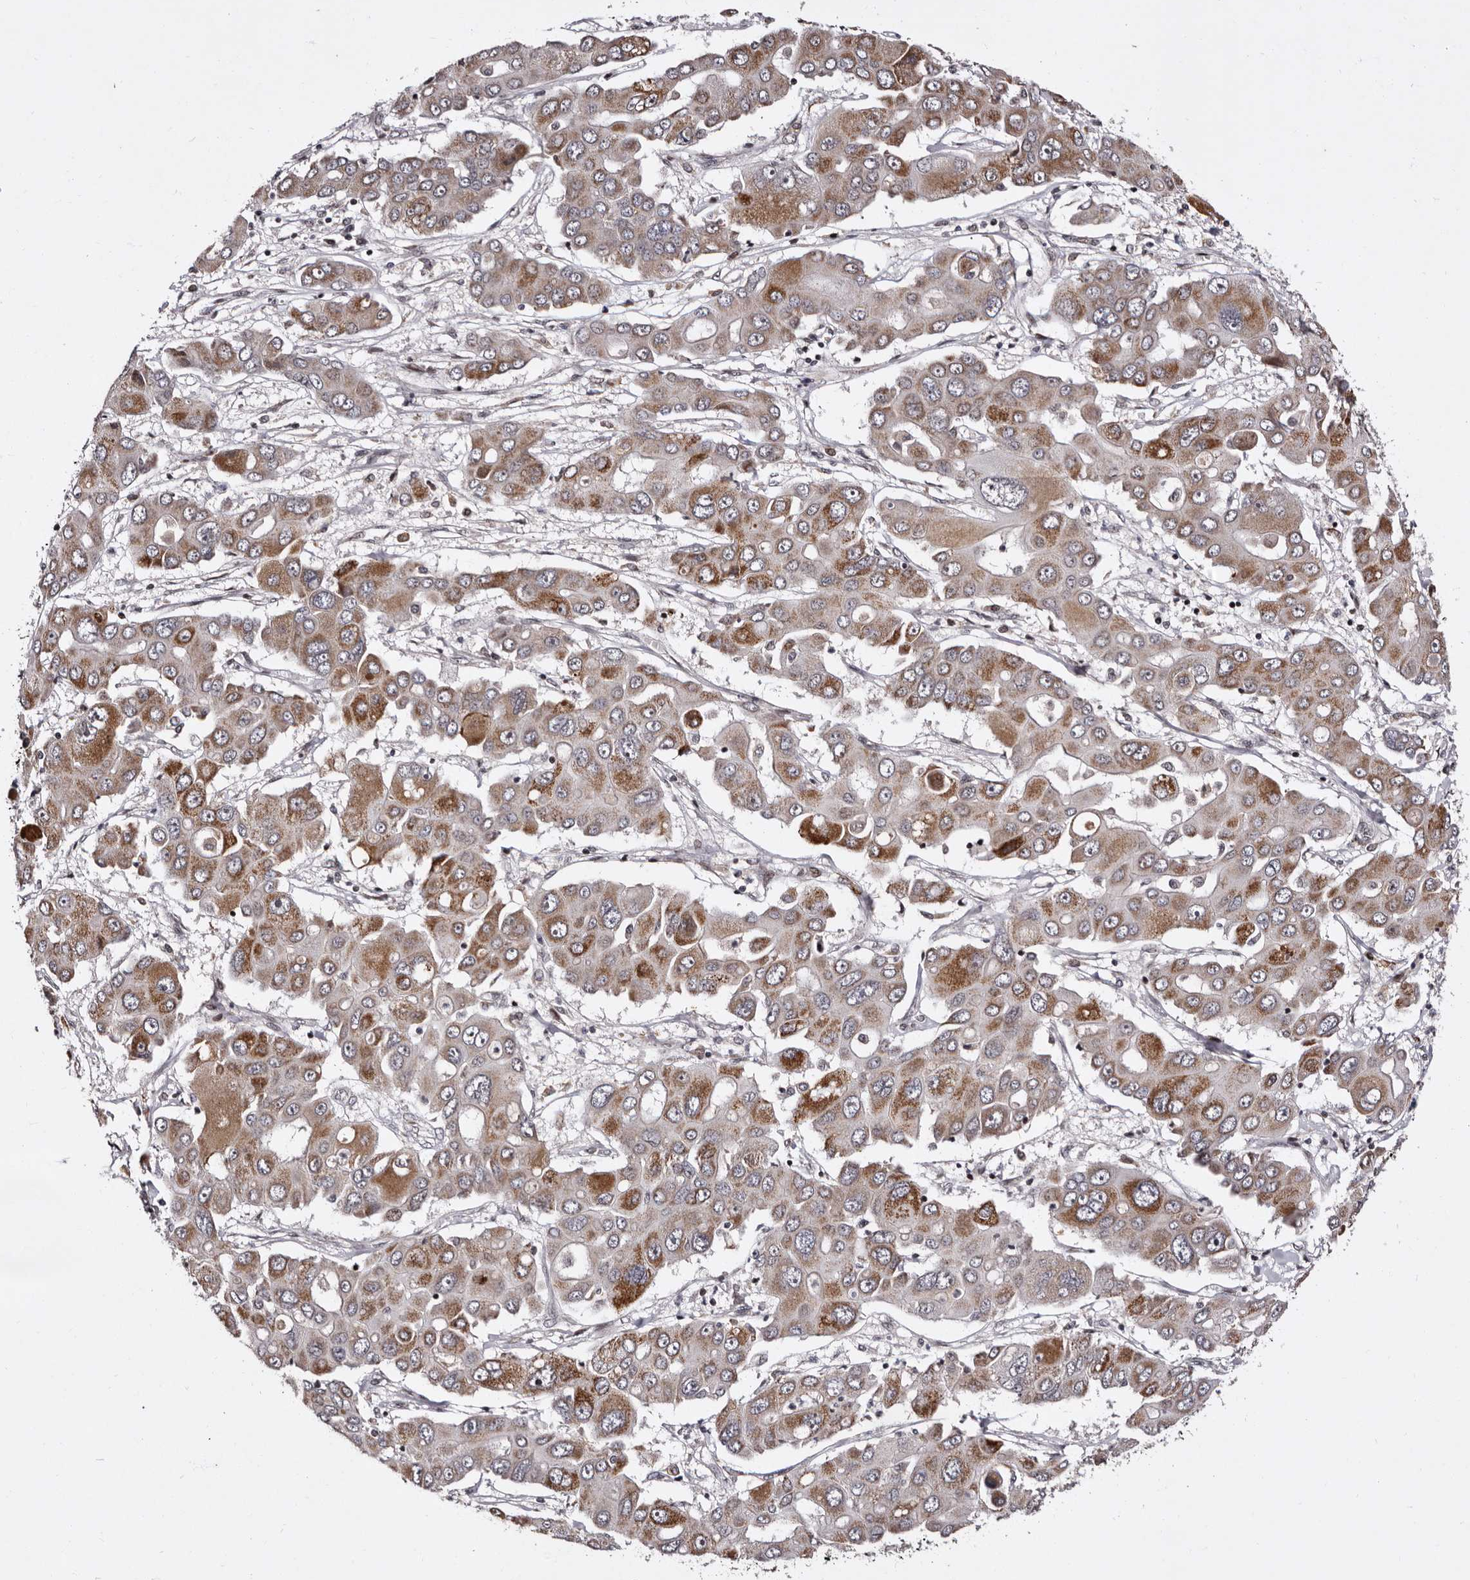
{"staining": {"intensity": "moderate", "quantity": "25%-75%", "location": "cytoplasmic/membranous"}, "tissue": "liver cancer", "cell_type": "Tumor cells", "image_type": "cancer", "snomed": [{"axis": "morphology", "description": "Cholangiocarcinoma"}, {"axis": "topography", "description": "Liver"}], "caption": "Immunohistochemistry image of human liver cancer (cholangiocarcinoma) stained for a protein (brown), which displays medium levels of moderate cytoplasmic/membranous staining in approximately 25%-75% of tumor cells.", "gene": "TNKS", "patient": {"sex": "male", "age": 67}}